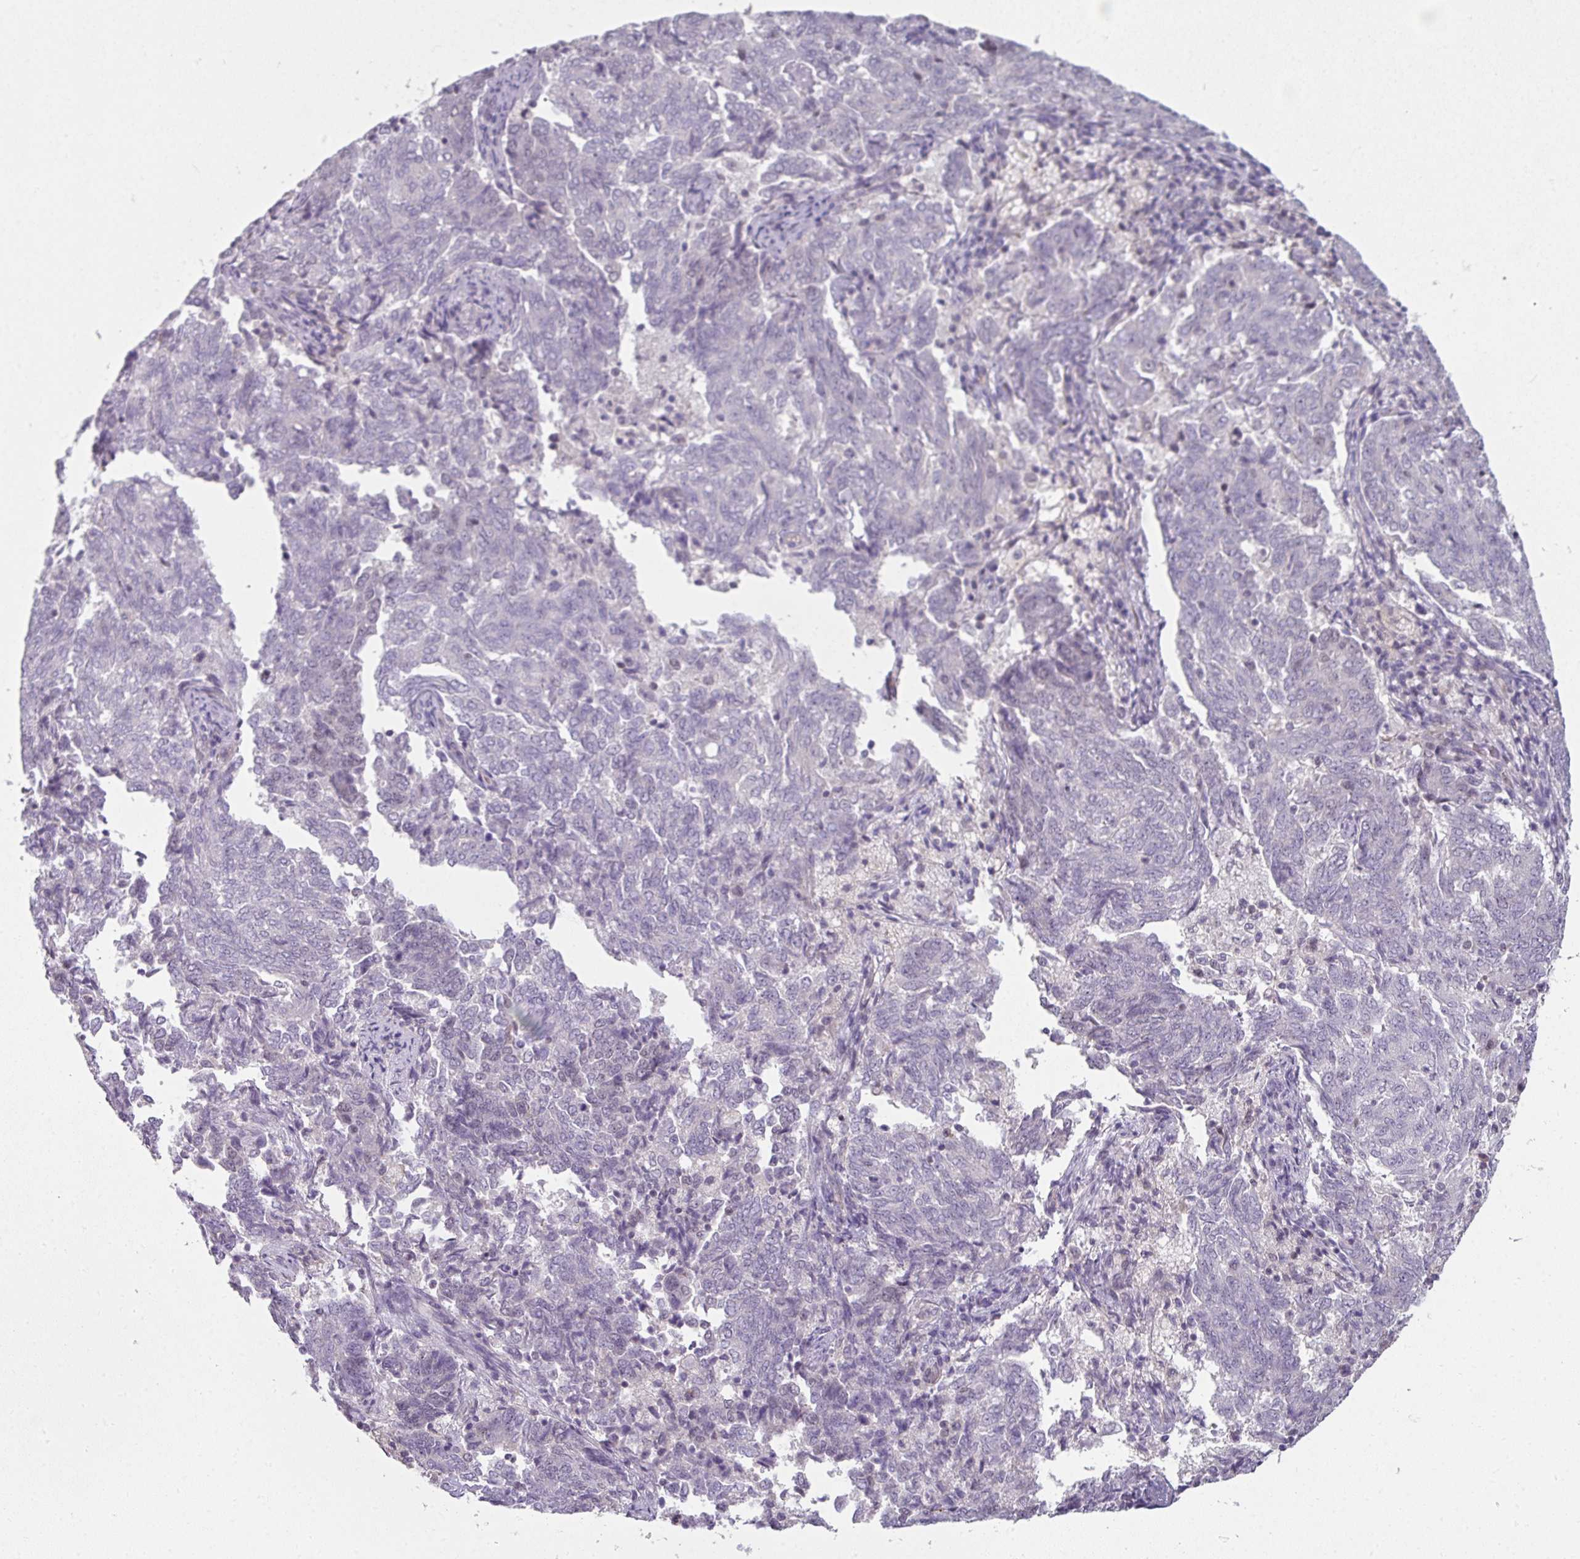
{"staining": {"intensity": "negative", "quantity": "none", "location": "none"}, "tissue": "endometrial cancer", "cell_type": "Tumor cells", "image_type": "cancer", "snomed": [{"axis": "morphology", "description": "Adenocarcinoma, NOS"}, {"axis": "topography", "description": "Endometrium"}], "caption": "Immunohistochemical staining of human endometrial adenocarcinoma demonstrates no significant positivity in tumor cells.", "gene": "C19orf33", "patient": {"sex": "female", "age": 80}}